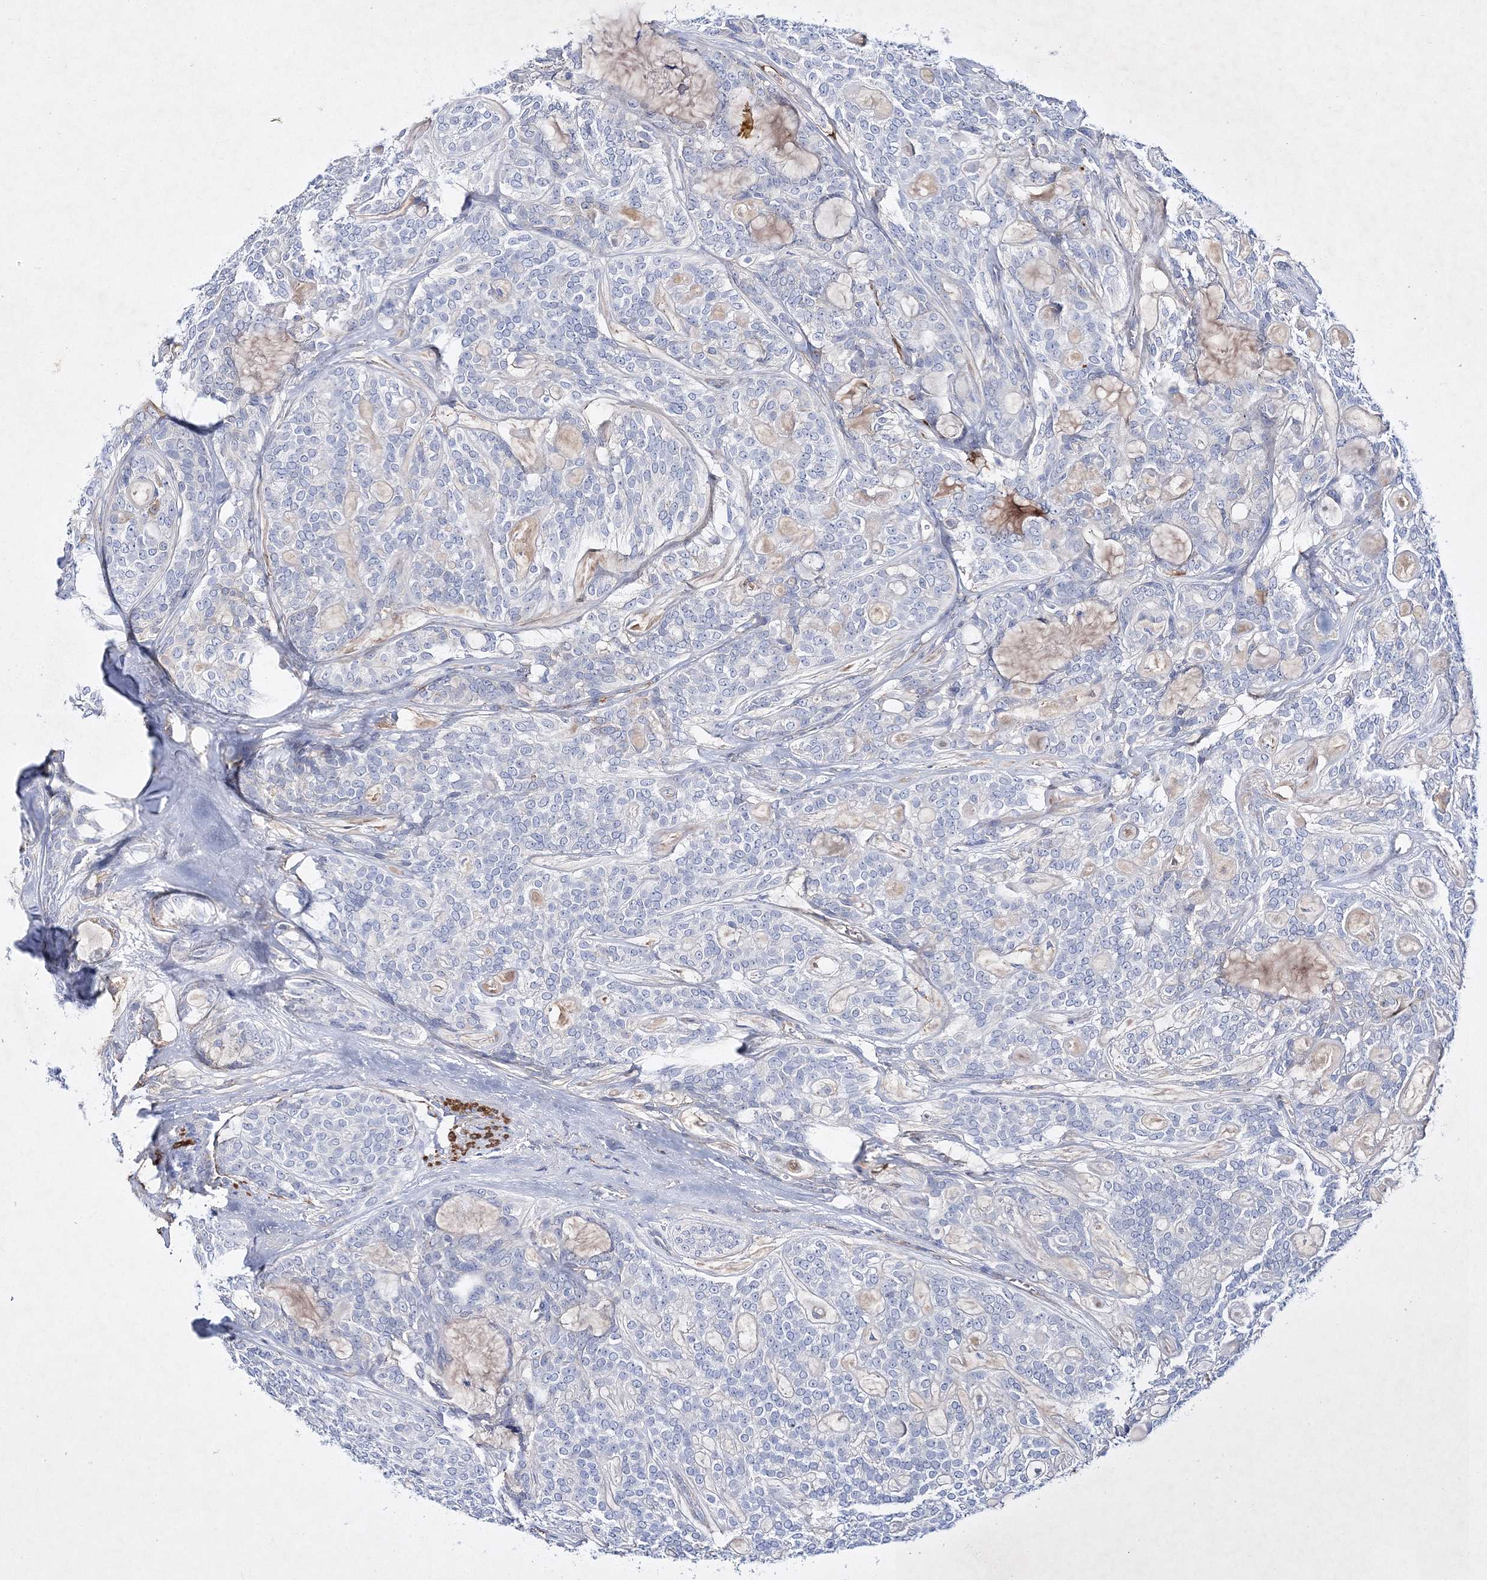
{"staining": {"intensity": "negative", "quantity": "none", "location": "none"}, "tissue": "head and neck cancer", "cell_type": "Tumor cells", "image_type": "cancer", "snomed": [{"axis": "morphology", "description": "Adenocarcinoma, NOS"}, {"axis": "topography", "description": "Head-Neck"}], "caption": "IHC micrograph of neoplastic tissue: human adenocarcinoma (head and neck) stained with DAB displays no significant protein positivity in tumor cells.", "gene": "RTN2", "patient": {"sex": "male", "age": 66}}